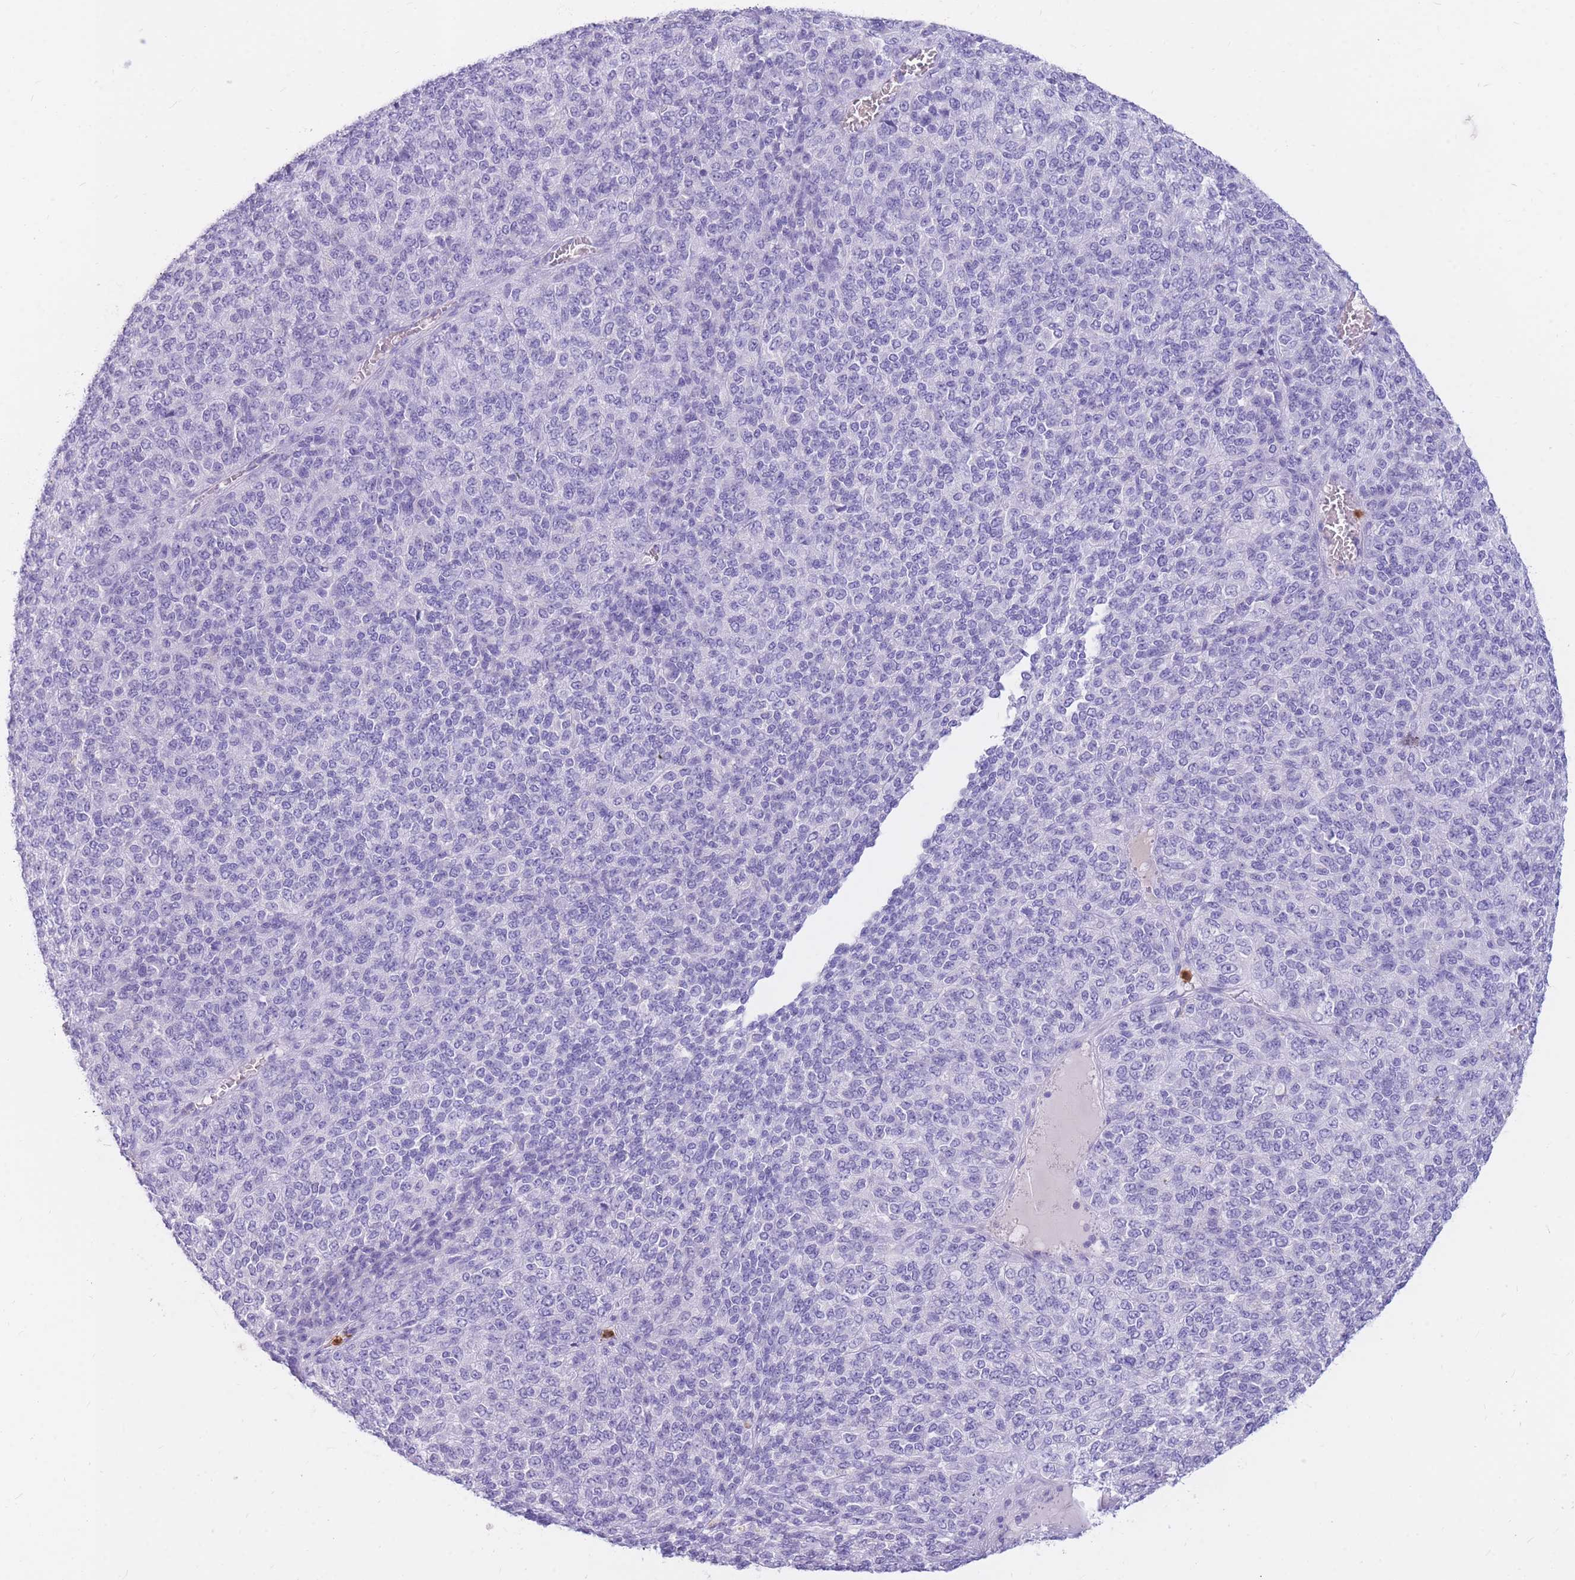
{"staining": {"intensity": "negative", "quantity": "none", "location": "none"}, "tissue": "melanoma", "cell_type": "Tumor cells", "image_type": "cancer", "snomed": [{"axis": "morphology", "description": "Malignant melanoma, Metastatic site"}, {"axis": "topography", "description": "Brain"}], "caption": "Histopathology image shows no protein expression in tumor cells of malignant melanoma (metastatic site) tissue.", "gene": "TPSAB1", "patient": {"sex": "female", "age": 56}}